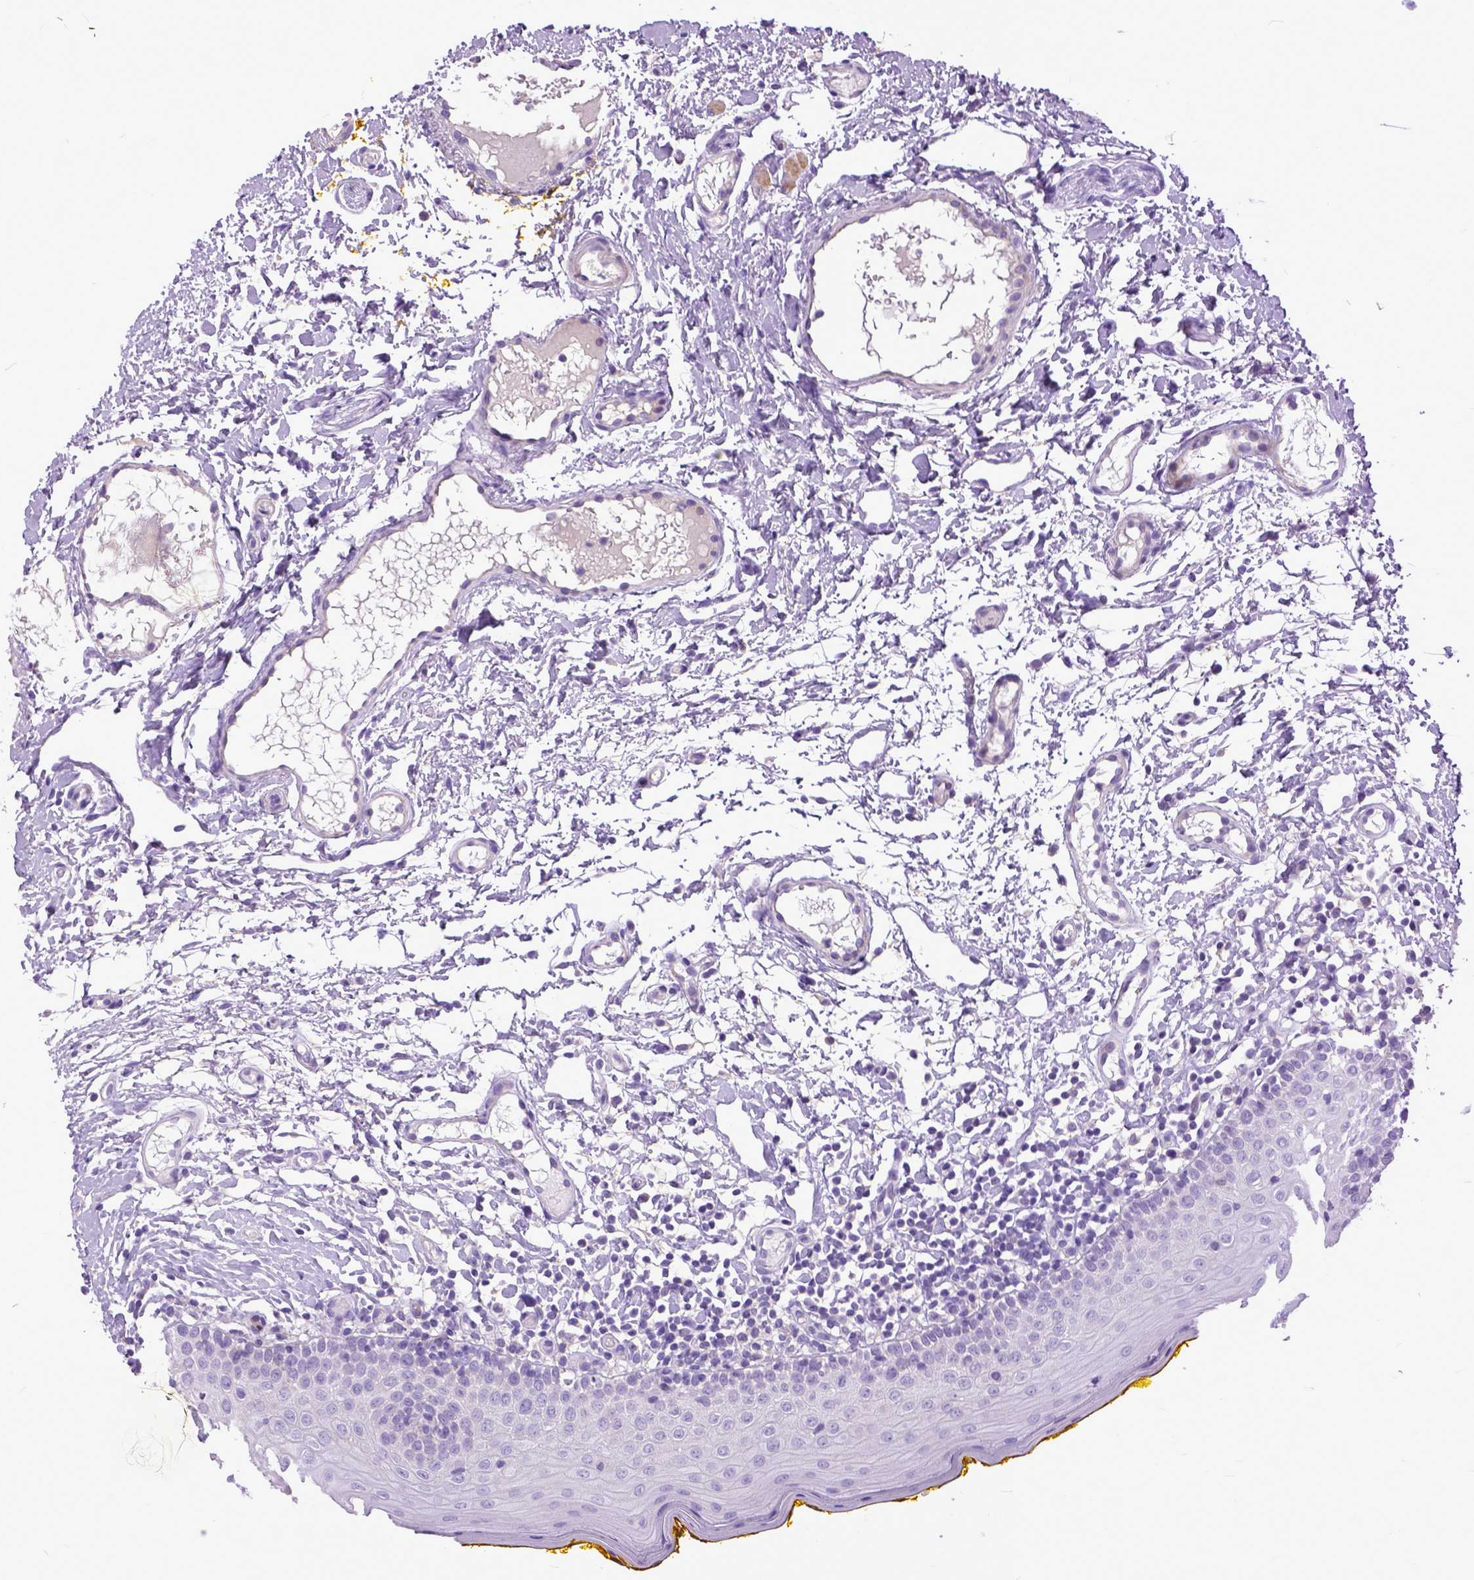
{"staining": {"intensity": "negative", "quantity": "none", "location": "none"}, "tissue": "oral mucosa", "cell_type": "Squamous epithelial cells", "image_type": "normal", "snomed": [{"axis": "morphology", "description": "Normal tissue, NOS"}, {"axis": "topography", "description": "Oral tissue"}, {"axis": "topography", "description": "Tounge, NOS"}], "caption": "Immunohistochemistry of benign human oral mucosa demonstrates no positivity in squamous epithelial cells.", "gene": "PLK5", "patient": {"sex": "female", "age": 58}}